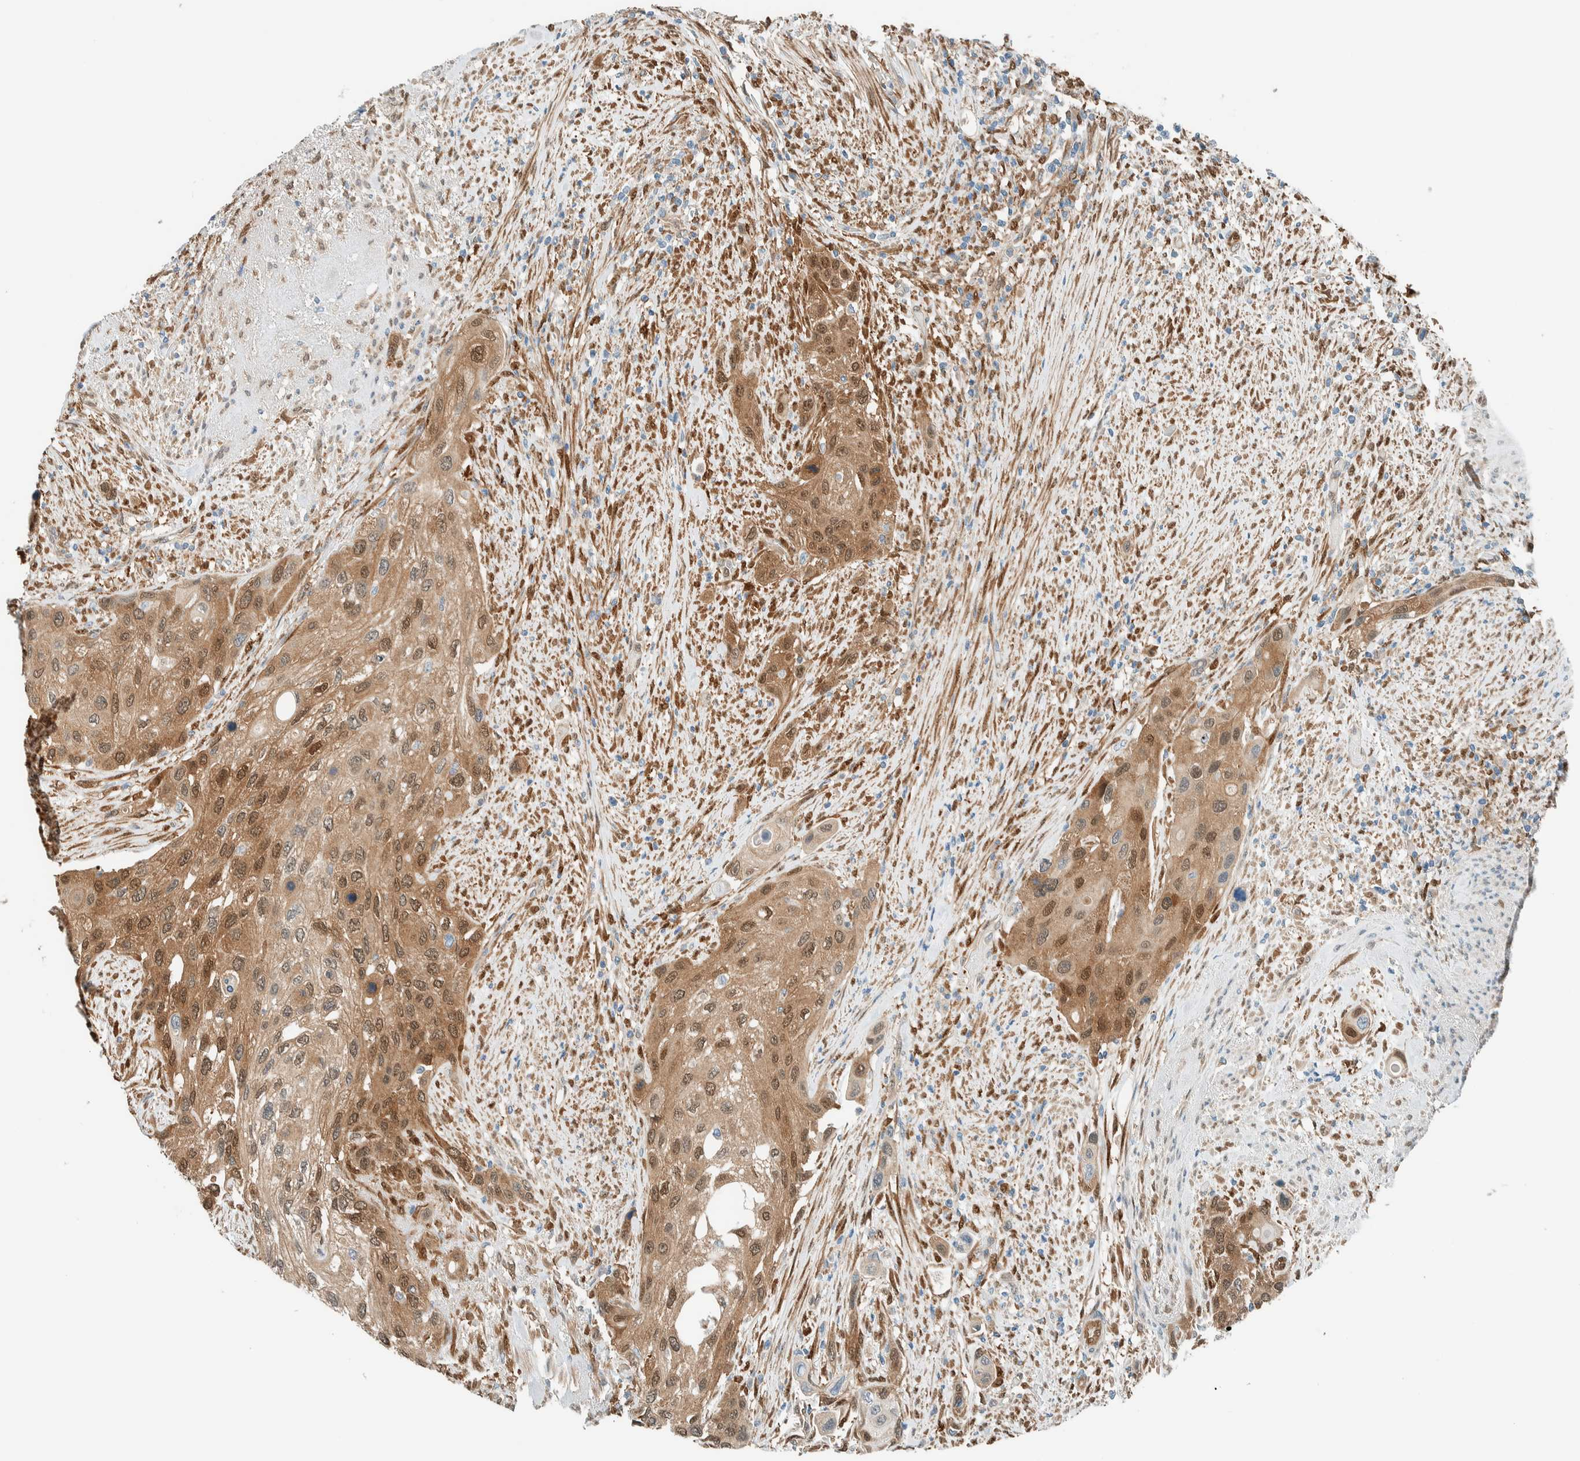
{"staining": {"intensity": "moderate", "quantity": ">75%", "location": "cytoplasmic/membranous,nuclear"}, "tissue": "urothelial cancer", "cell_type": "Tumor cells", "image_type": "cancer", "snomed": [{"axis": "morphology", "description": "Urothelial carcinoma, High grade"}, {"axis": "topography", "description": "Urinary bladder"}], "caption": "This is a micrograph of IHC staining of urothelial cancer, which shows moderate positivity in the cytoplasmic/membranous and nuclear of tumor cells.", "gene": "NXN", "patient": {"sex": "female", "age": 56}}